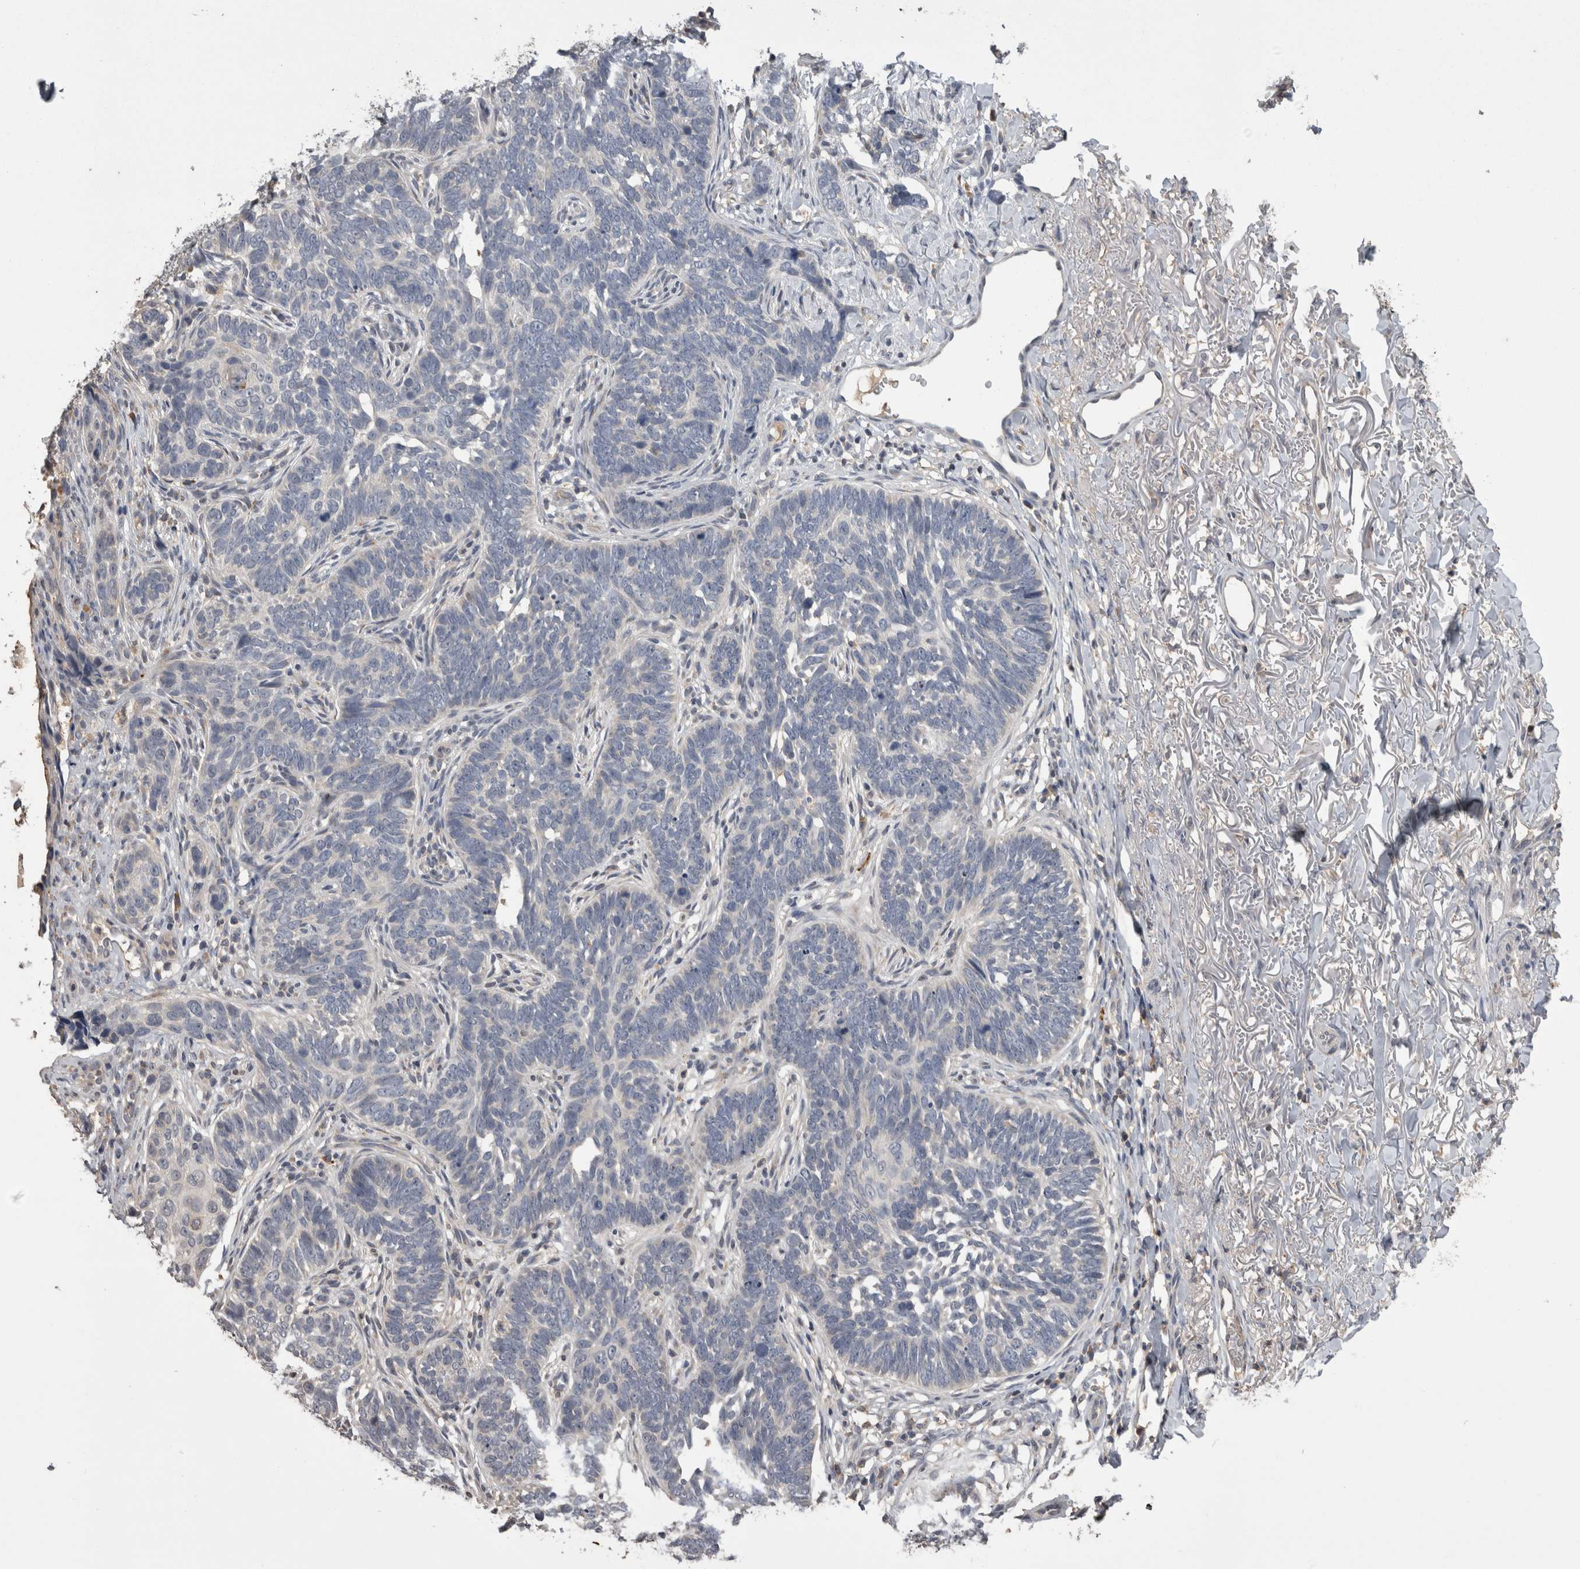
{"staining": {"intensity": "negative", "quantity": "none", "location": "none"}, "tissue": "skin cancer", "cell_type": "Tumor cells", "image_type": "cancer", "snomed": [{"axis": "morphology", "description": "Normal tissue, NOS"}, {"axis": "morphology", "description": "Basal cell carcinoma"}, {"axis": "topography", "description": "Skin"}], "caption": "Protein analysis of skin cancer (basal cell carcinoma) shows no significant expression in tumor cells.", "gene": "ANXA13", "patient": {"sex": "male", "age": 77}}